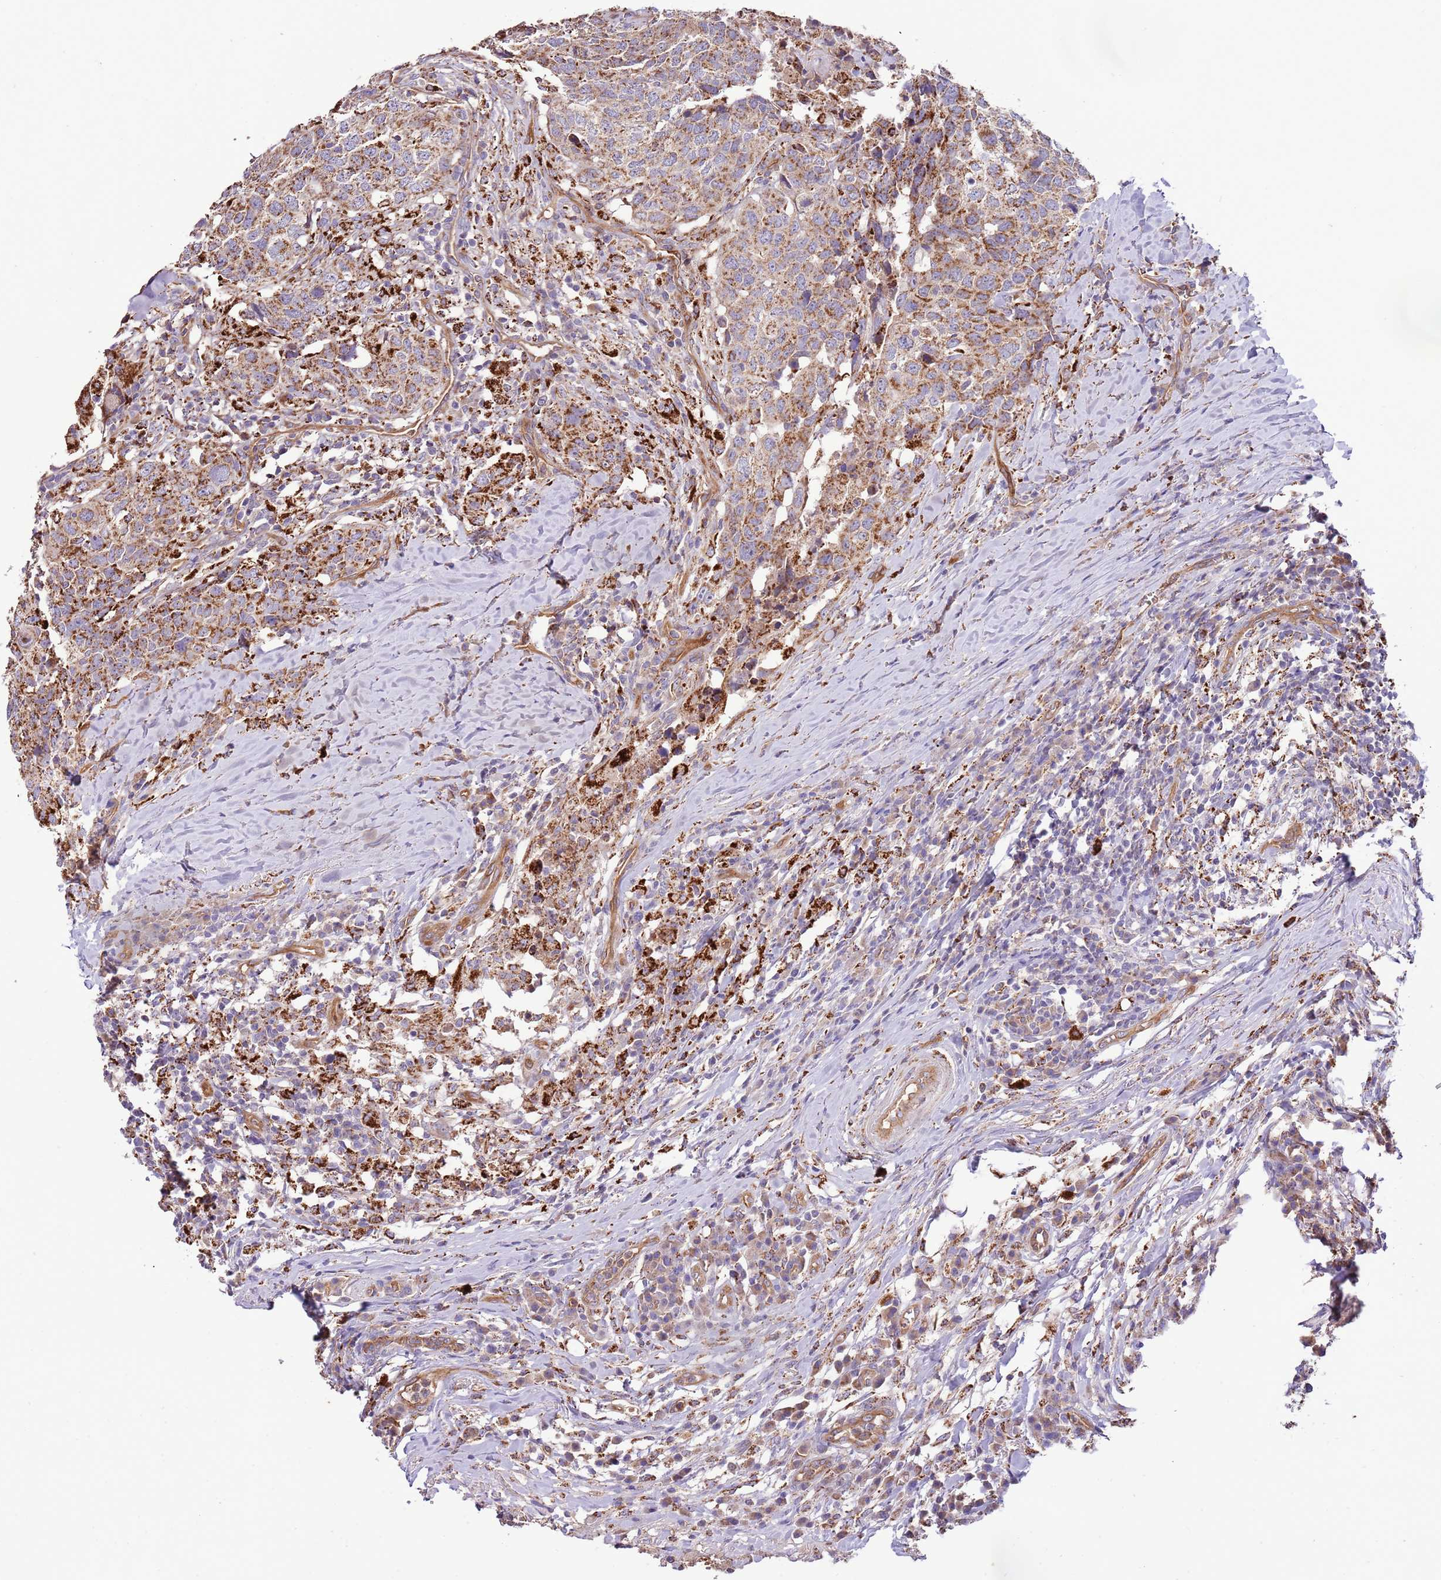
{"staining": {"intensity": "strong", "quantity": ">75%", "location": "cytoplasmic/membranous"}, "tissue": "head and neck cancer", "cell_type": "Tumor cells", "image_type": "cancer", "snomed": [{"axis": "morphology", "description": "Normal tissue, NOS"}, {"axis": "morphology", "description": "Squamous cell carcinoma, NOS"}, {"axis": "topography", "description": "Skeletal muscle"}, {"axis": "topography", "description": "Vascular tissue"}, {"axis": "topography", "description": "Peripheral nerve tissue"}, {"axis": "topography", "description": "Head-Neck"}], "caption": "Squamous cell carcinoma (head and neck) tissue shows strong cytoplasmic/membranous expression in about >75% of tumor cells", "gene": "DOCK6", "patient": {"sex": "male", "age": 66}}